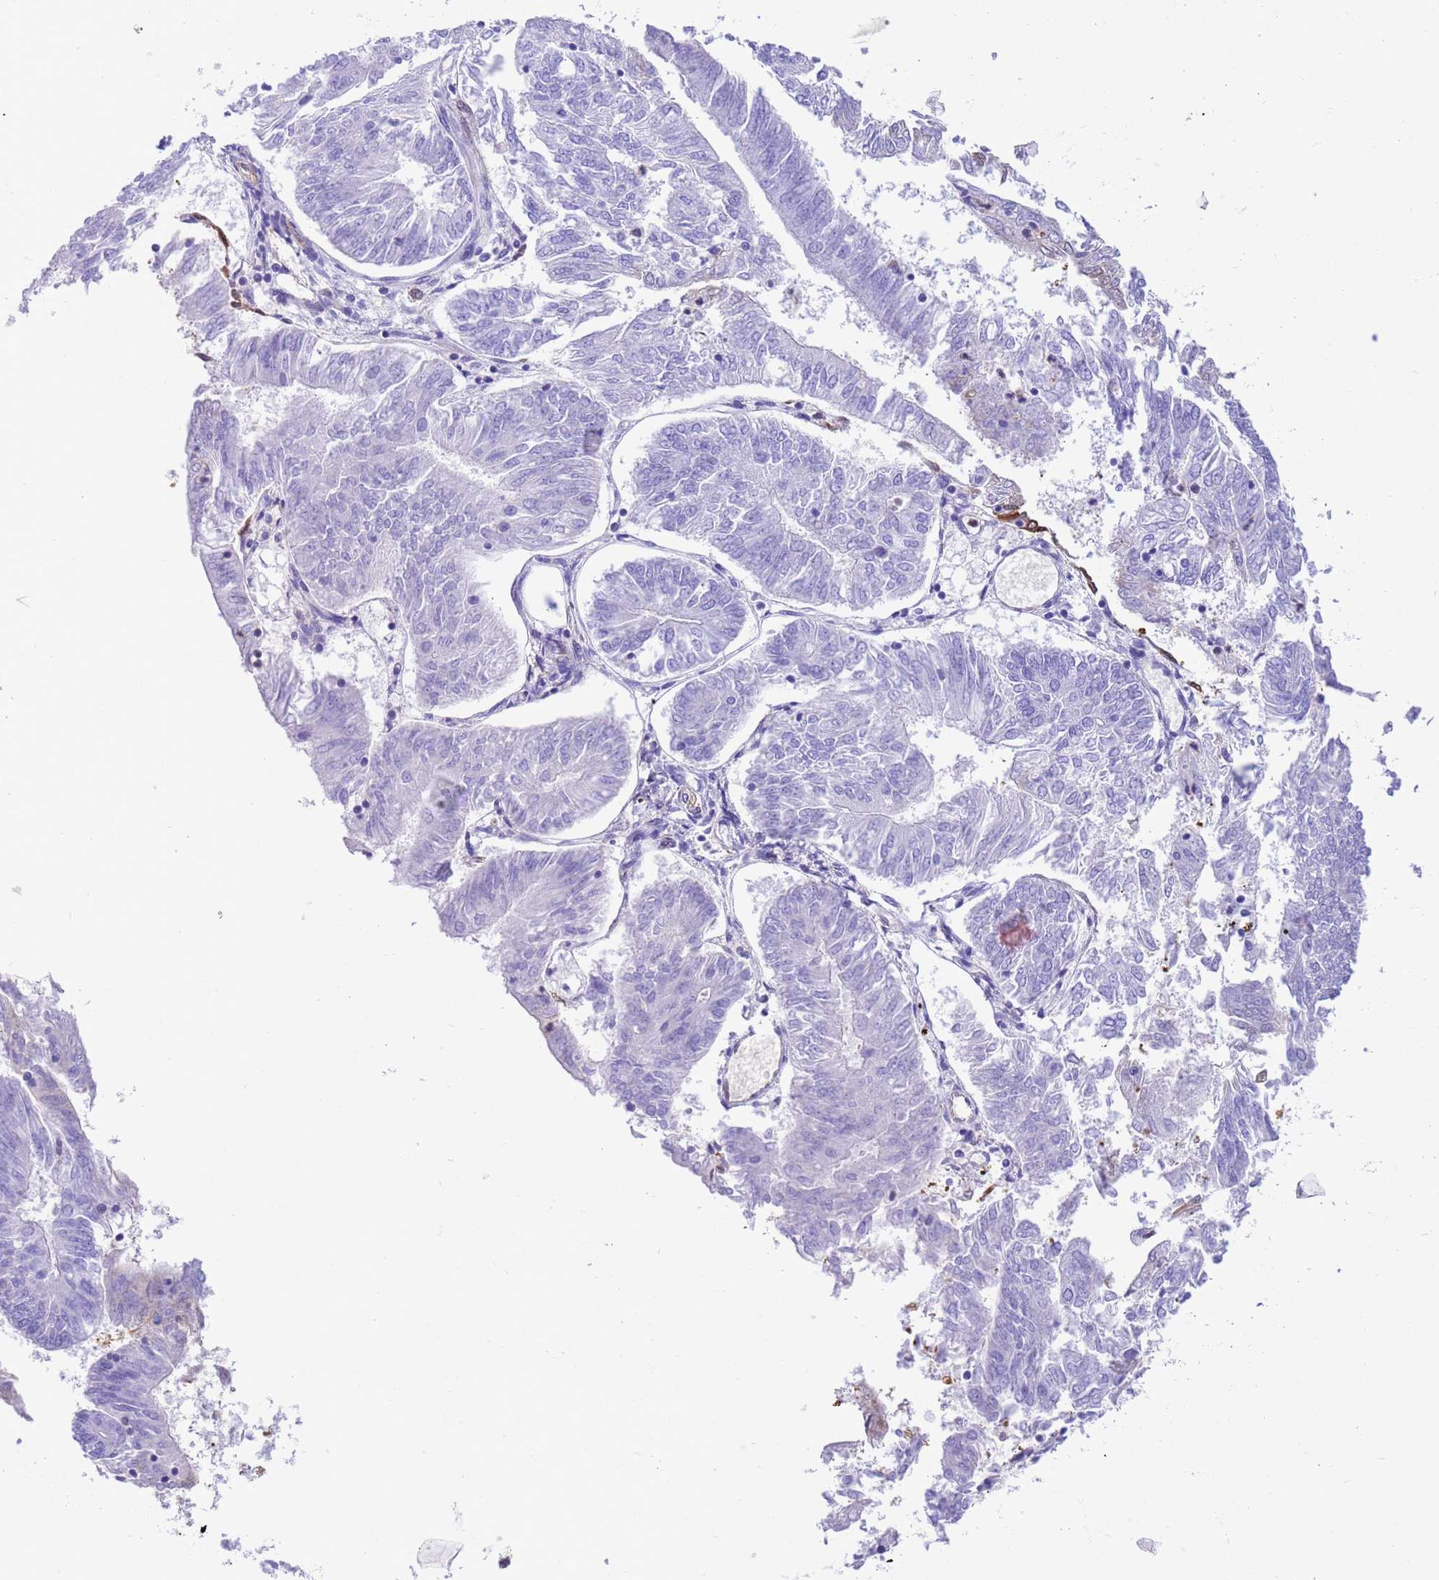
{"staining": {"intensity": "negative", "quantity": "none", "location": "none"}, "tissue": "endometrial cancer", "cell_type": "Tumor cells", "image_type": "cancer", "snomed": [{"axis": "morphology", "description": "Adenocarcinoma, NOS"}, {"axis": "topography", "description": "Endometrium"}], "caption": "A high-resolution photomicrograph shows immunohistochemistry staining of endometrial cancer (adenocarcinoma), which demonstrates no significant positivity in tumor cells.", "gene": "C6orf47", "patient": {"sex": "female", "age": 58}}